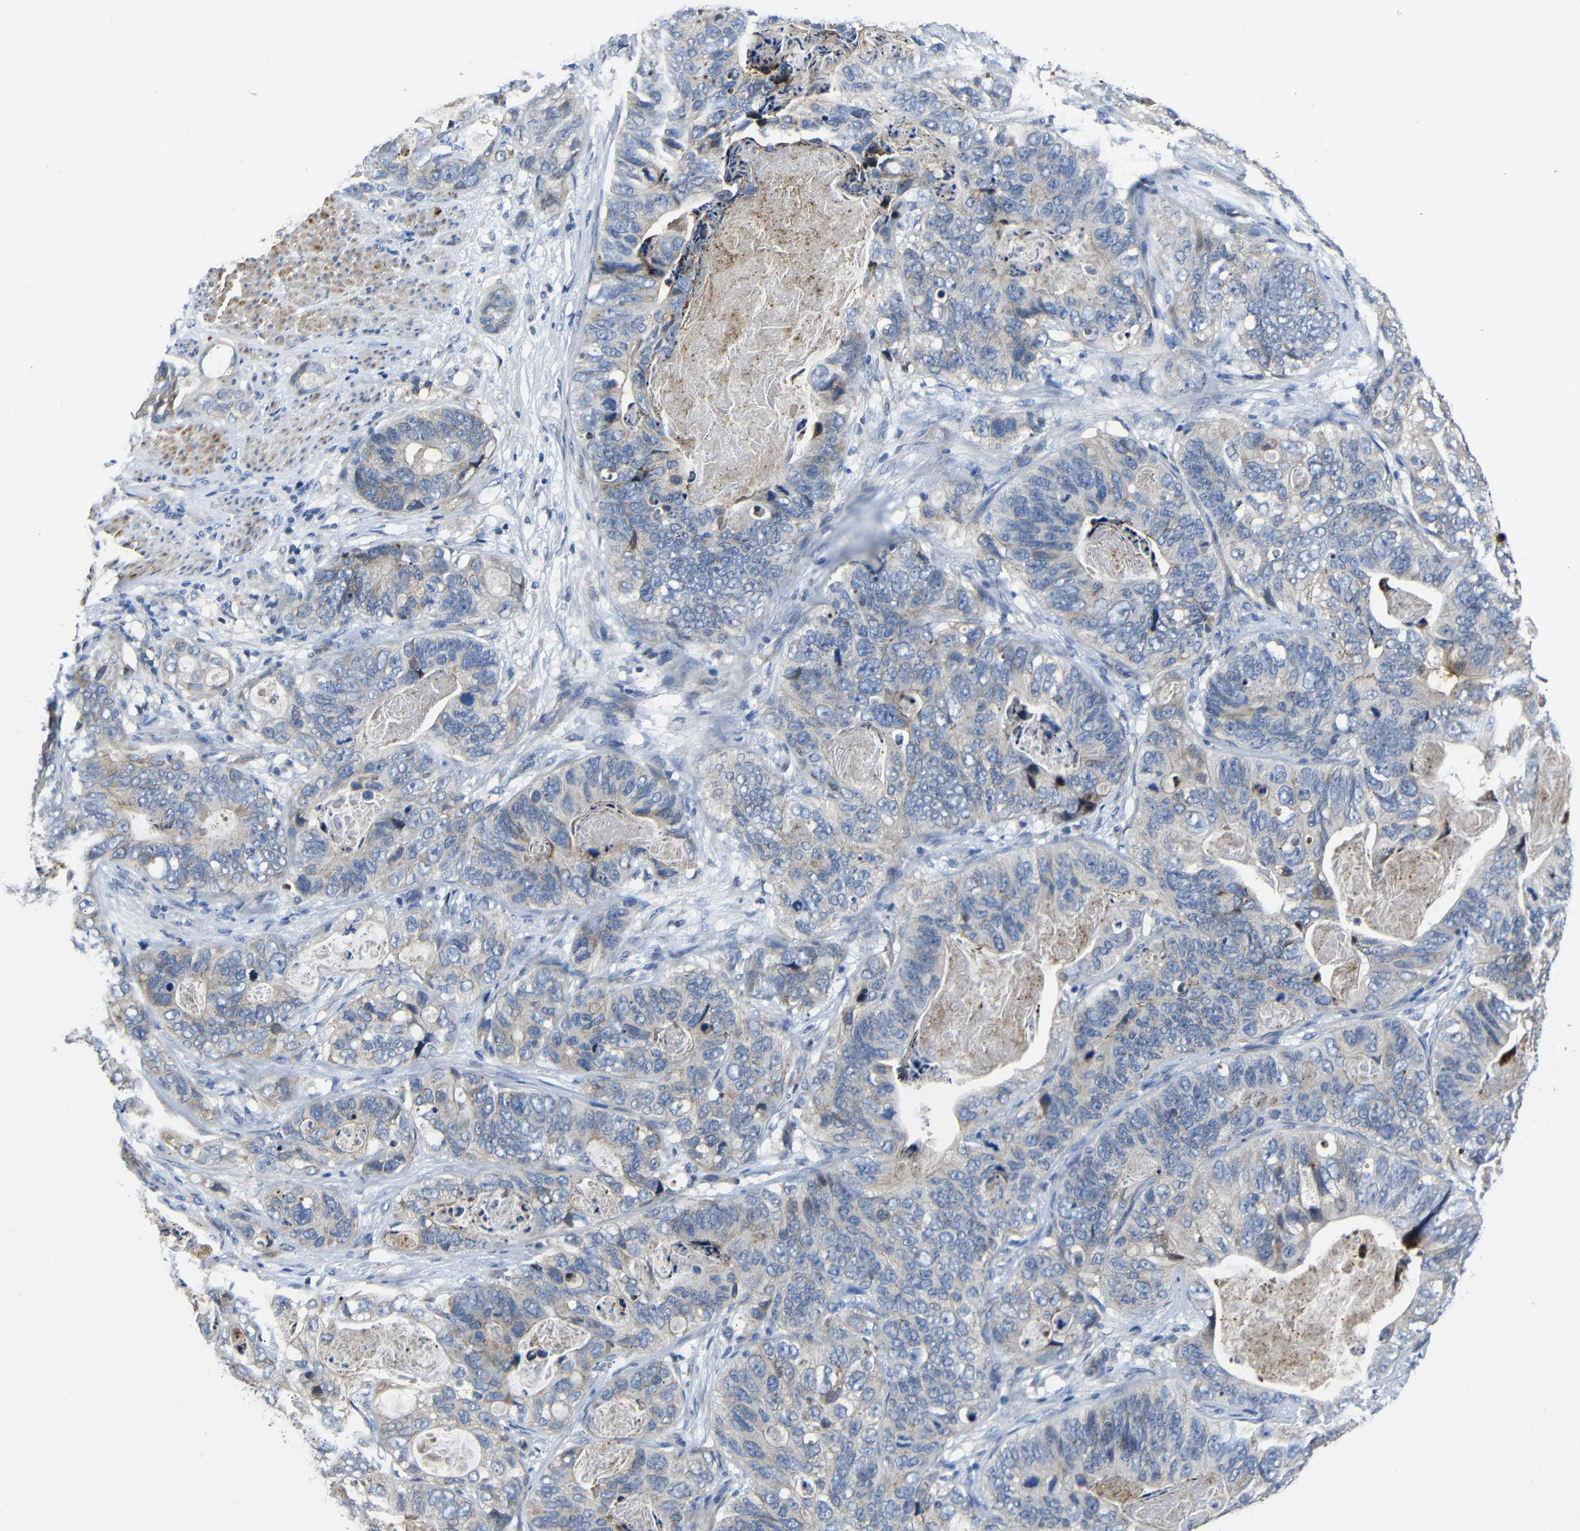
{"staining": {"intensity": "weak", "quantity": "25%-75%", "location": "cytoplasmic/membranous"}, "tissue": "stomach cancer", "cell_type": "Tumor cells", "image_type": "cancer", "snomed": [{"axis": "morphology", "description": "Adenocarcinoma, NOS"}, {"axis": "topography", "description": "Stomach"}], "caption": "The micrograph displays immunohistochemical staining of stomach cancer. There is weak cytoplasmic/membranous staining is present in approximately 25%-75% of tumor cells.", "gene": "AFDN", "patient": {"sex": "female", "age": 89}}